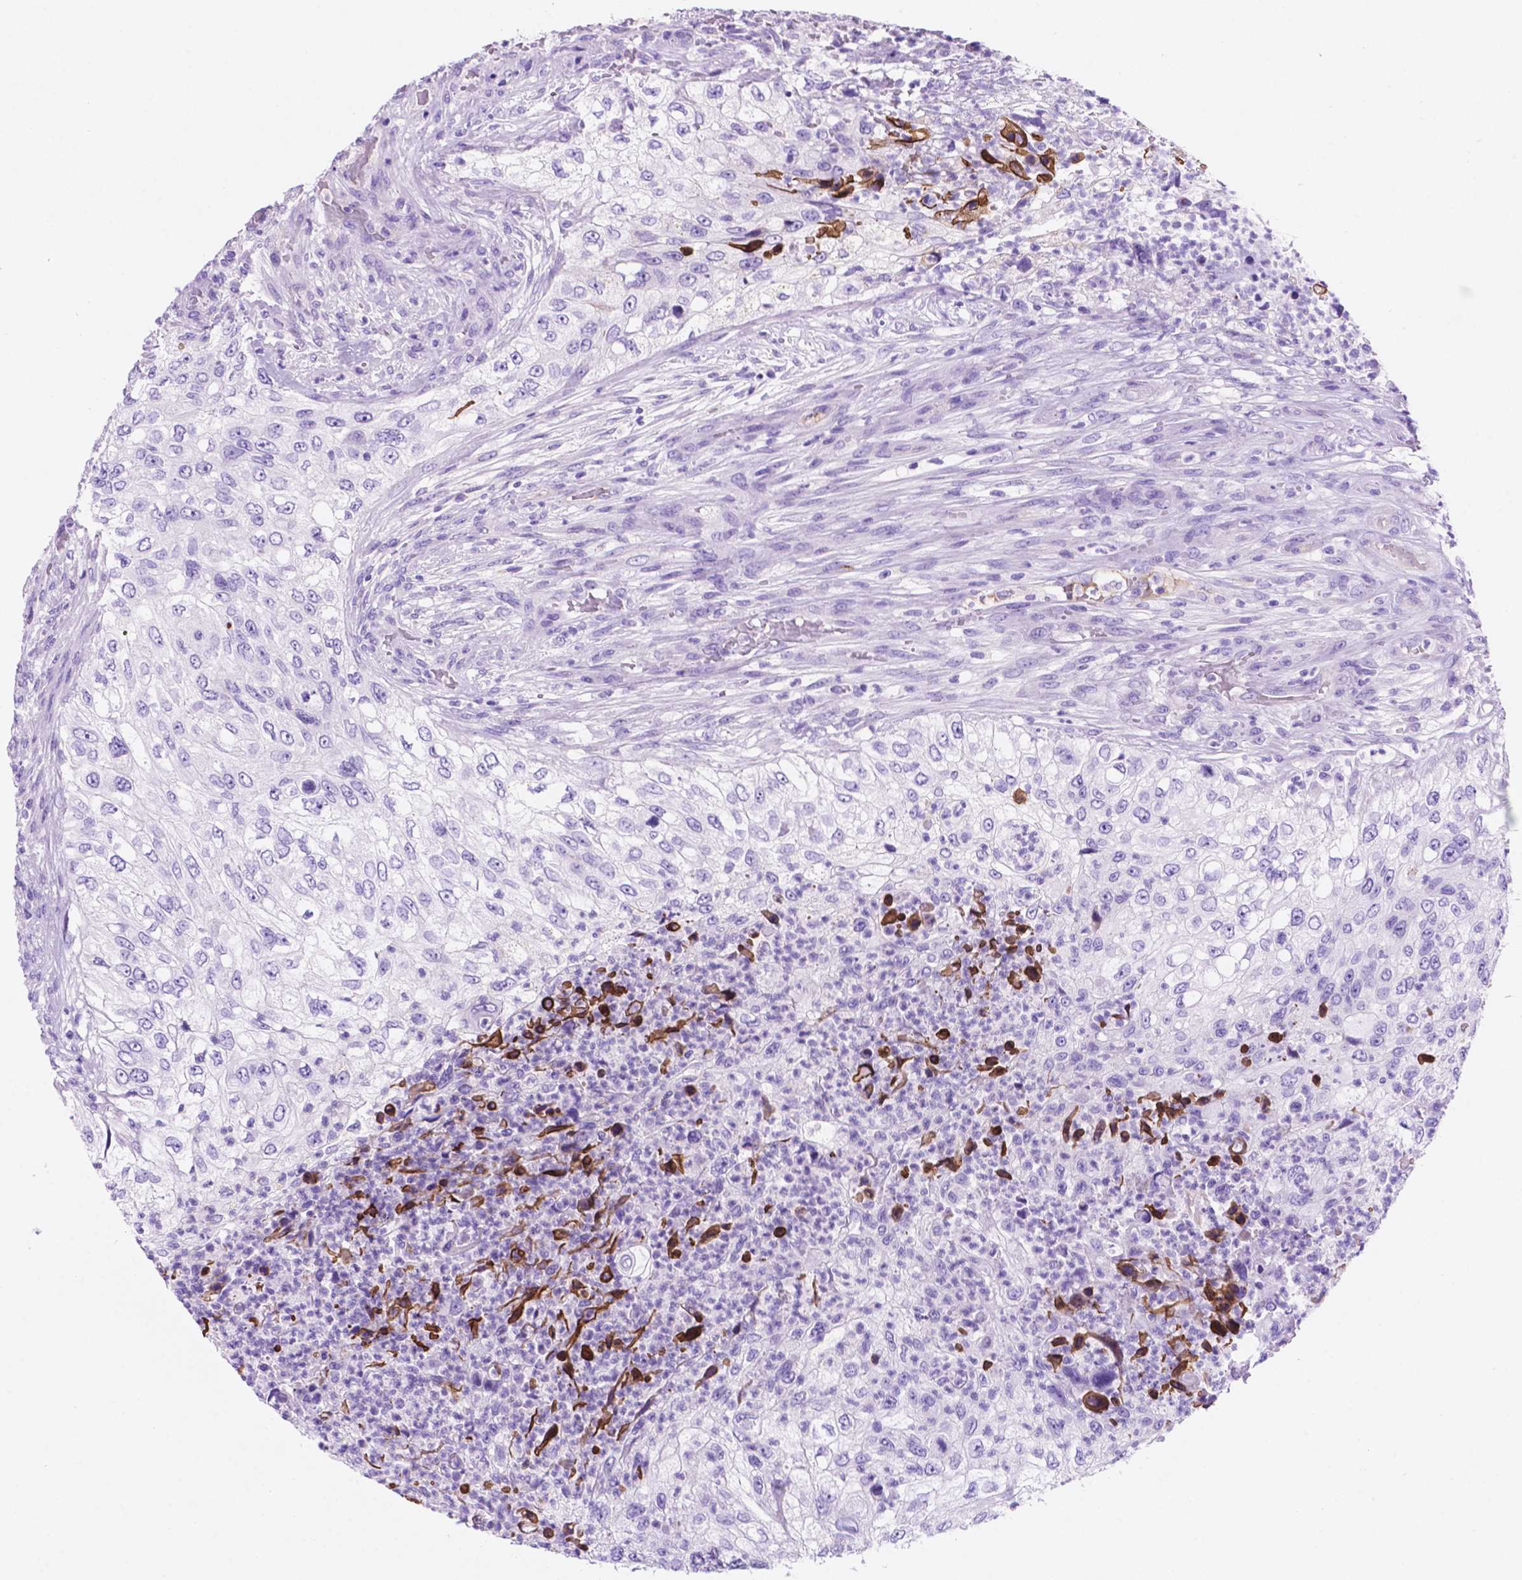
{"staining": {"intensity": "negative", "quantity": "none", "location": "none"}, "tissue": "urothelial cancer", "cell_type": "Tumor cells", "image_type": "cancer", "snomed": [{"axis": "morphology", "description": "Urothelial carcinoma, High grade"}, {"axis": "topography", "description": "Urinary bladder"}], "caption": "The image exhibits no staining of tumor cells in urothelial carcinoma (high-grade).", "gene": "FOXB2", "patient": {"sex": "female", "age": 60}}